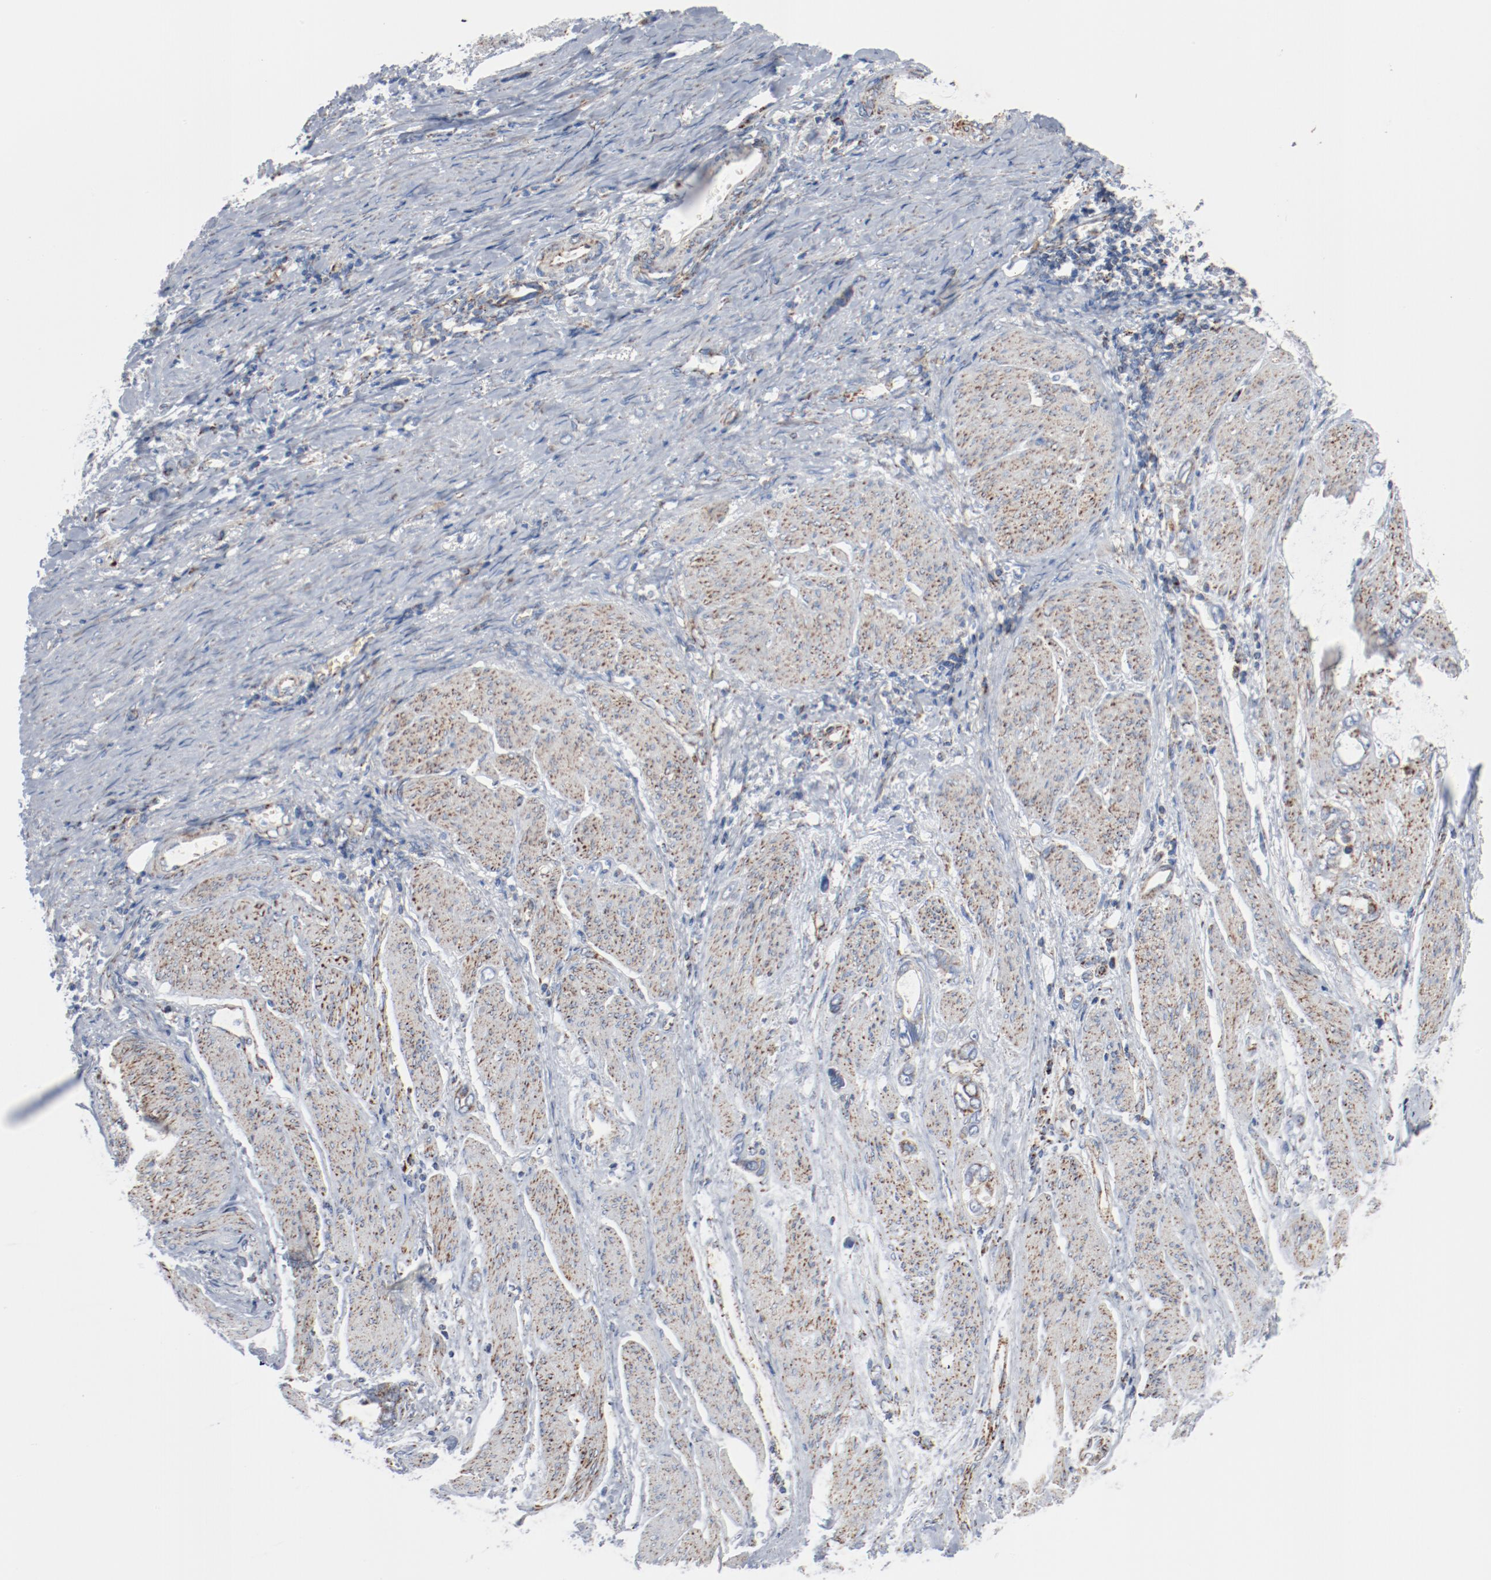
{"staining": {"intensity": "weak", "quantity": ">75%", "location": "cytoplasmic/membranous"}, "tissue": "stomach cancer", "cell_type": "Tumor cells", "image_type": "cancer", "snomed": [{"axis": "morphology", "description": "Adenocarcinoma, NOS"}, {"axis": "topography", "description": "Stomach"}], "caption": "Weak cytoplasmic/membranous expression is seen in about >75% of tumor cells in stomach adenocarcinoma.", "gene": "NDUFB8", "patient": {"sex": "male", "age": 78}}